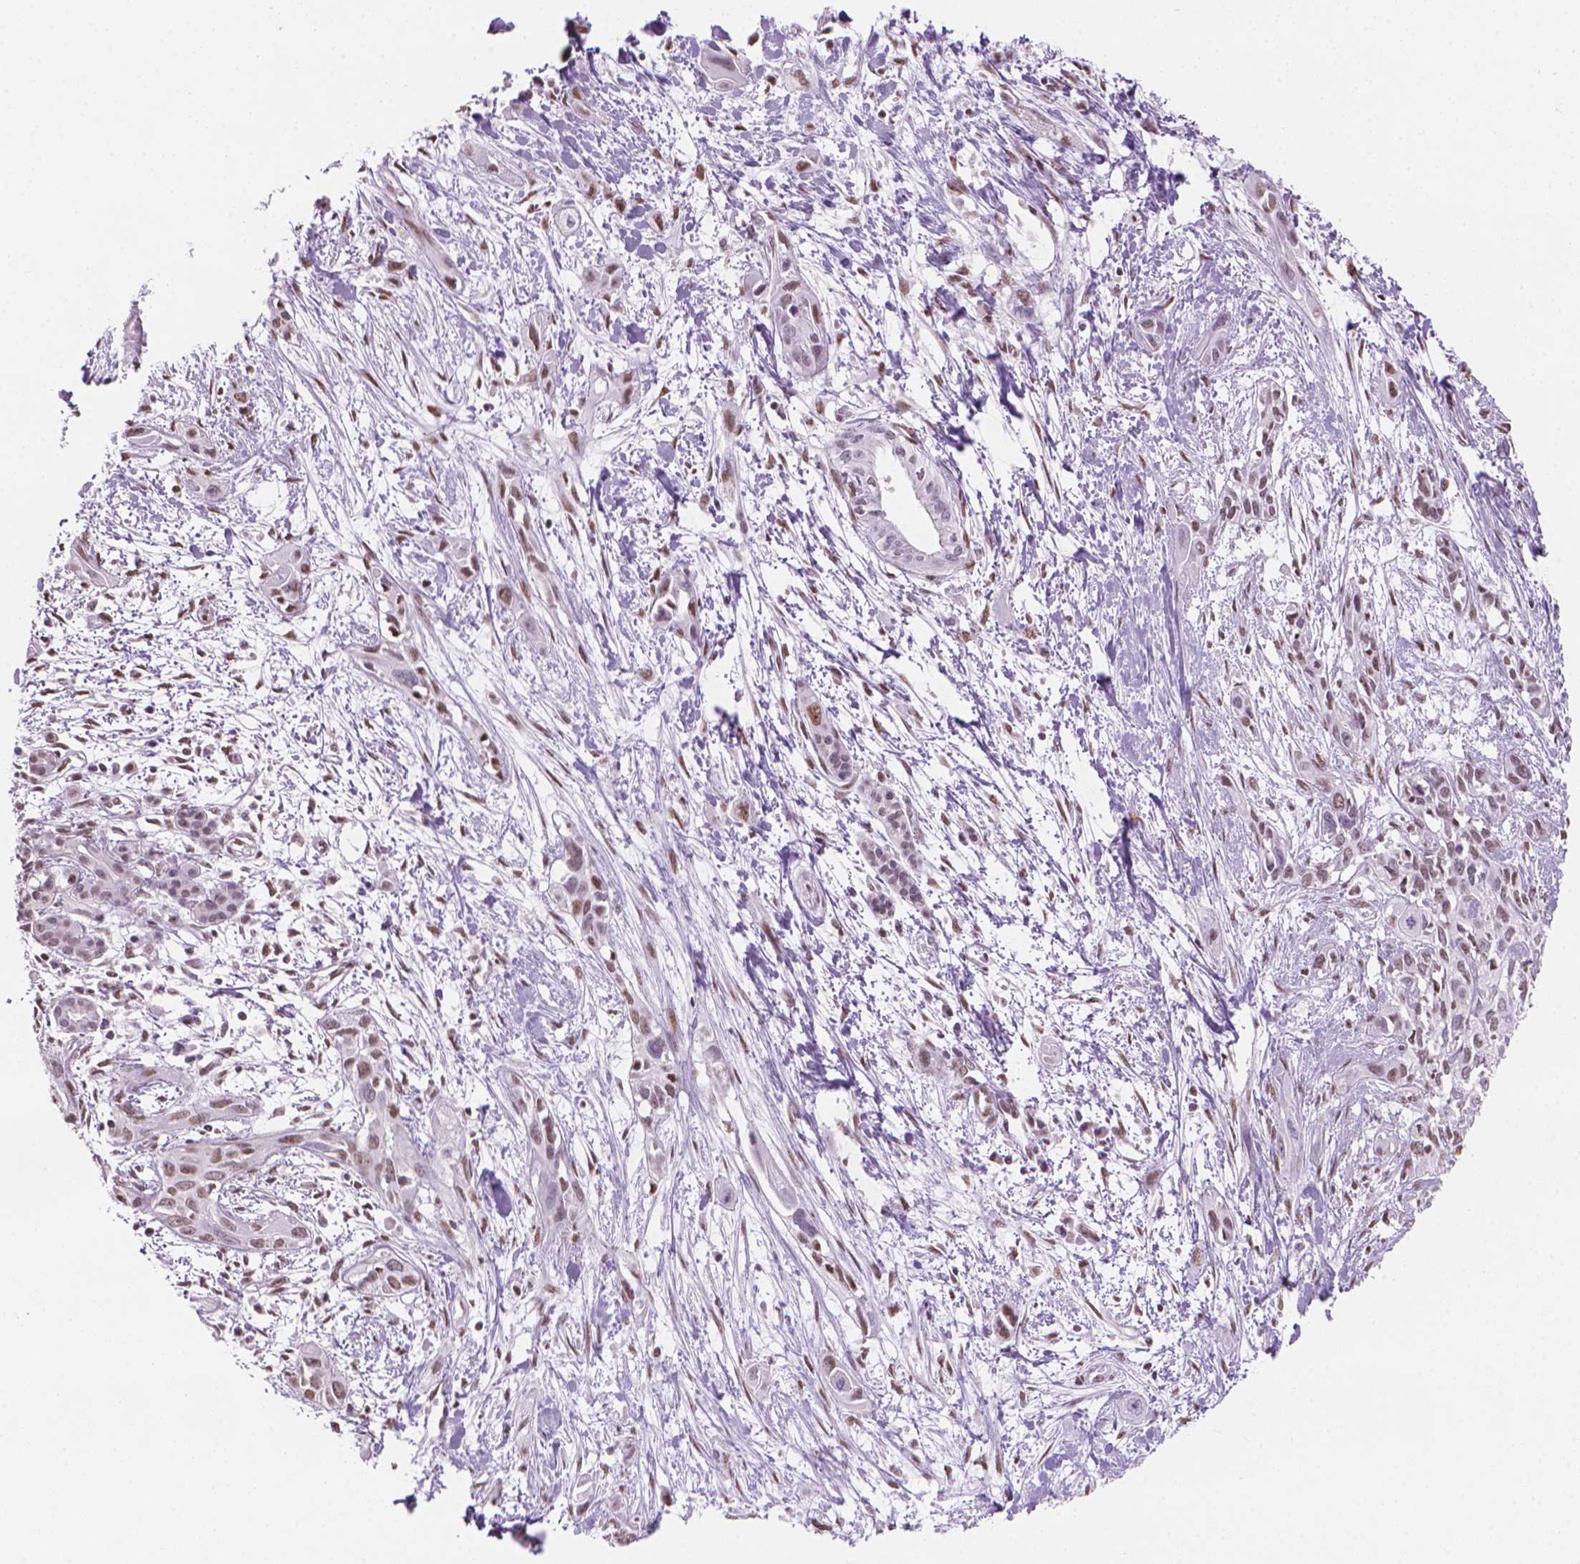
{"staining": {"intensity": "negative", "quantity": "none", "location": "none"}, "tissue": "pancreatic cancer", "cell_type": "Tumor cells", "image_type": "cancer", "snomed": [{"axis": "morphology", "description": "Adenocarcinoma, NOS"}, {"axis": "topography", "description": "Pancreas"}], "caption": "Pancreatic adenocarcinoma stained for a protein using IHC shows no expression tumor cells.", "gene": "PIAS2", "patient": {"sex": "female", "age": 55}}